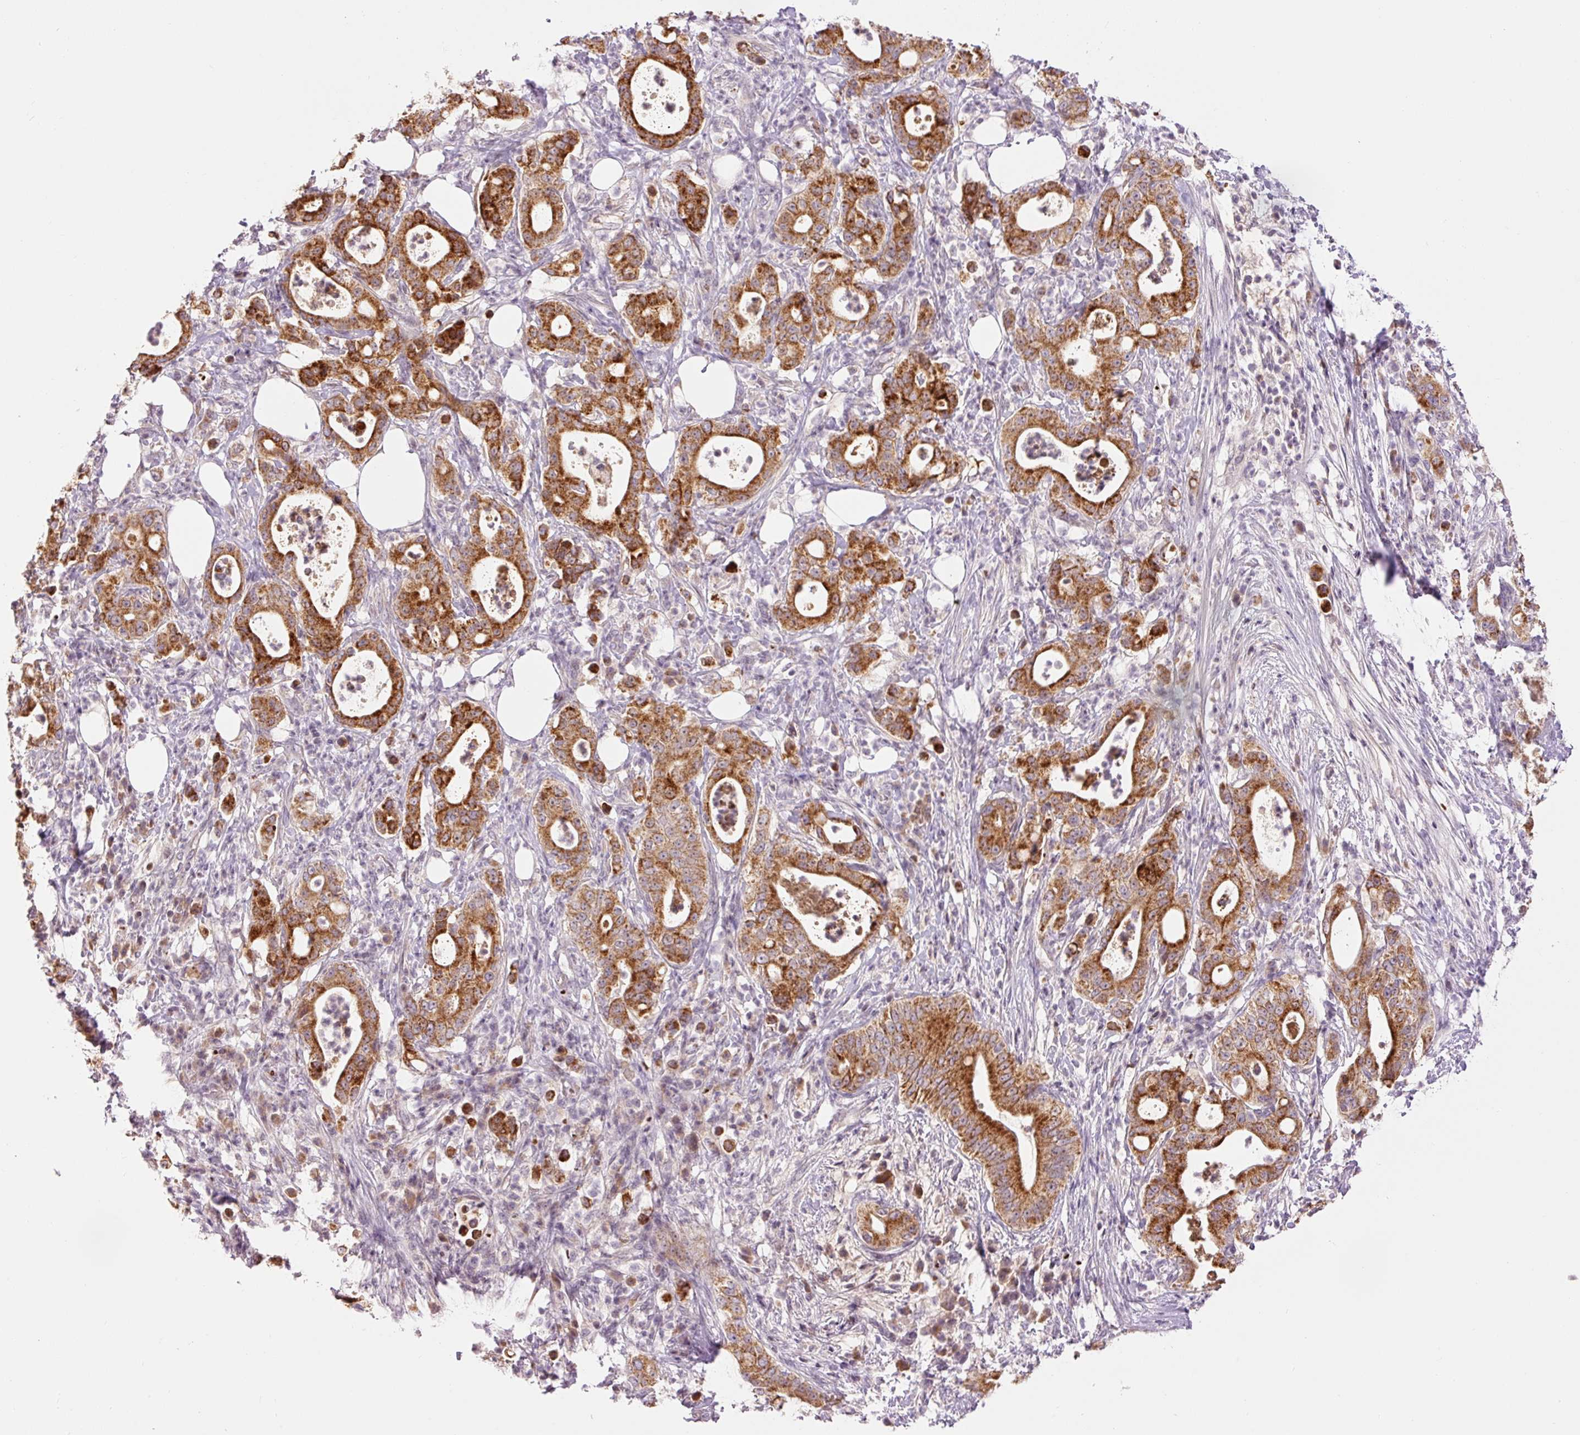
{"staining": {"intensity": "strong", "quantity": ">75%", "location": "cytoplasmic/membranous"}, "tissue": "pancreatic cancer", "cell_type": "Tumor cells", "image_type": "cancer", "snomed": [{"axis": "morphology", "description": "Adenocarcinoma, NOS"}, {"axis": "topography", "description": "Pancreas"}], "caption": "Tumor cells show high levels of strong cytoplasmic/membranous positivity in approximately >75% of cells in pancreatic adenocarcinoma.", "gene": "ABHD11", "patient": {"sex": "male", "age": 71}}